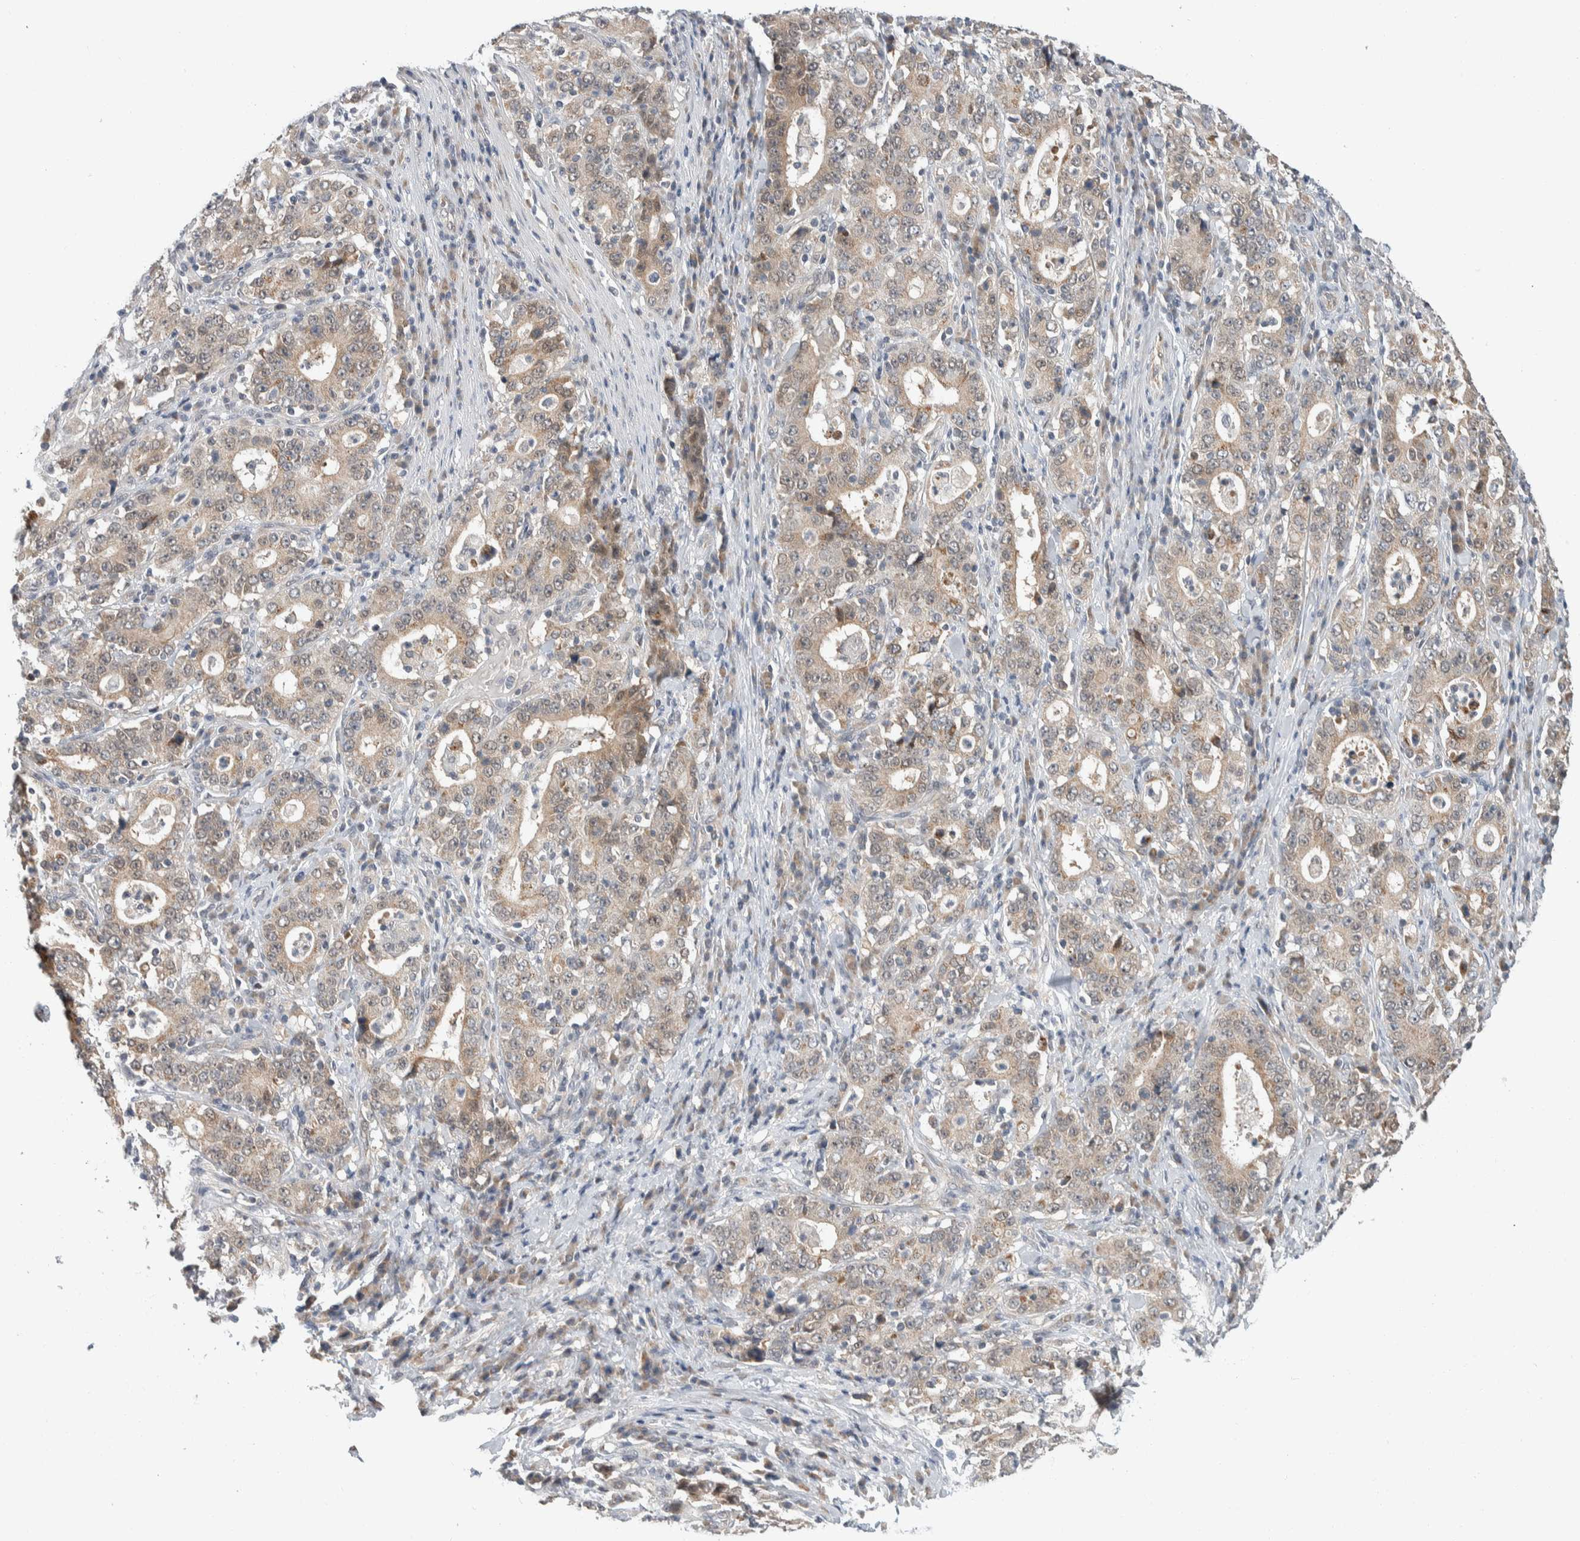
{"staining": {"intensity": "weak", "quantity": "25%-75%", "location": "cytoplasmic/membranous"}, "tissue": "stomach cancer", "cell_type": "Tumor cells", "image_type": "cancer", "snomed": [{"axis": "morphology", "description": "Normal tissue, NOS"}, {"axis": "morphology", "description": "Adenocarcinoma, NOS"}, {"axis": "topography", "description": "Stomach, upper"}, {"axis": "topography", "description": "Stomach"}], "caption": "A brown stain labels weak cytoplasmic/membranous staining of a protein in human stomach cancer (adenocarcinoma) tumor cells. The protein is shown in brown color, while the nuclei are stained blue.", "gene": "SHPK", "patient": {"sex": "male", "age": 59}}